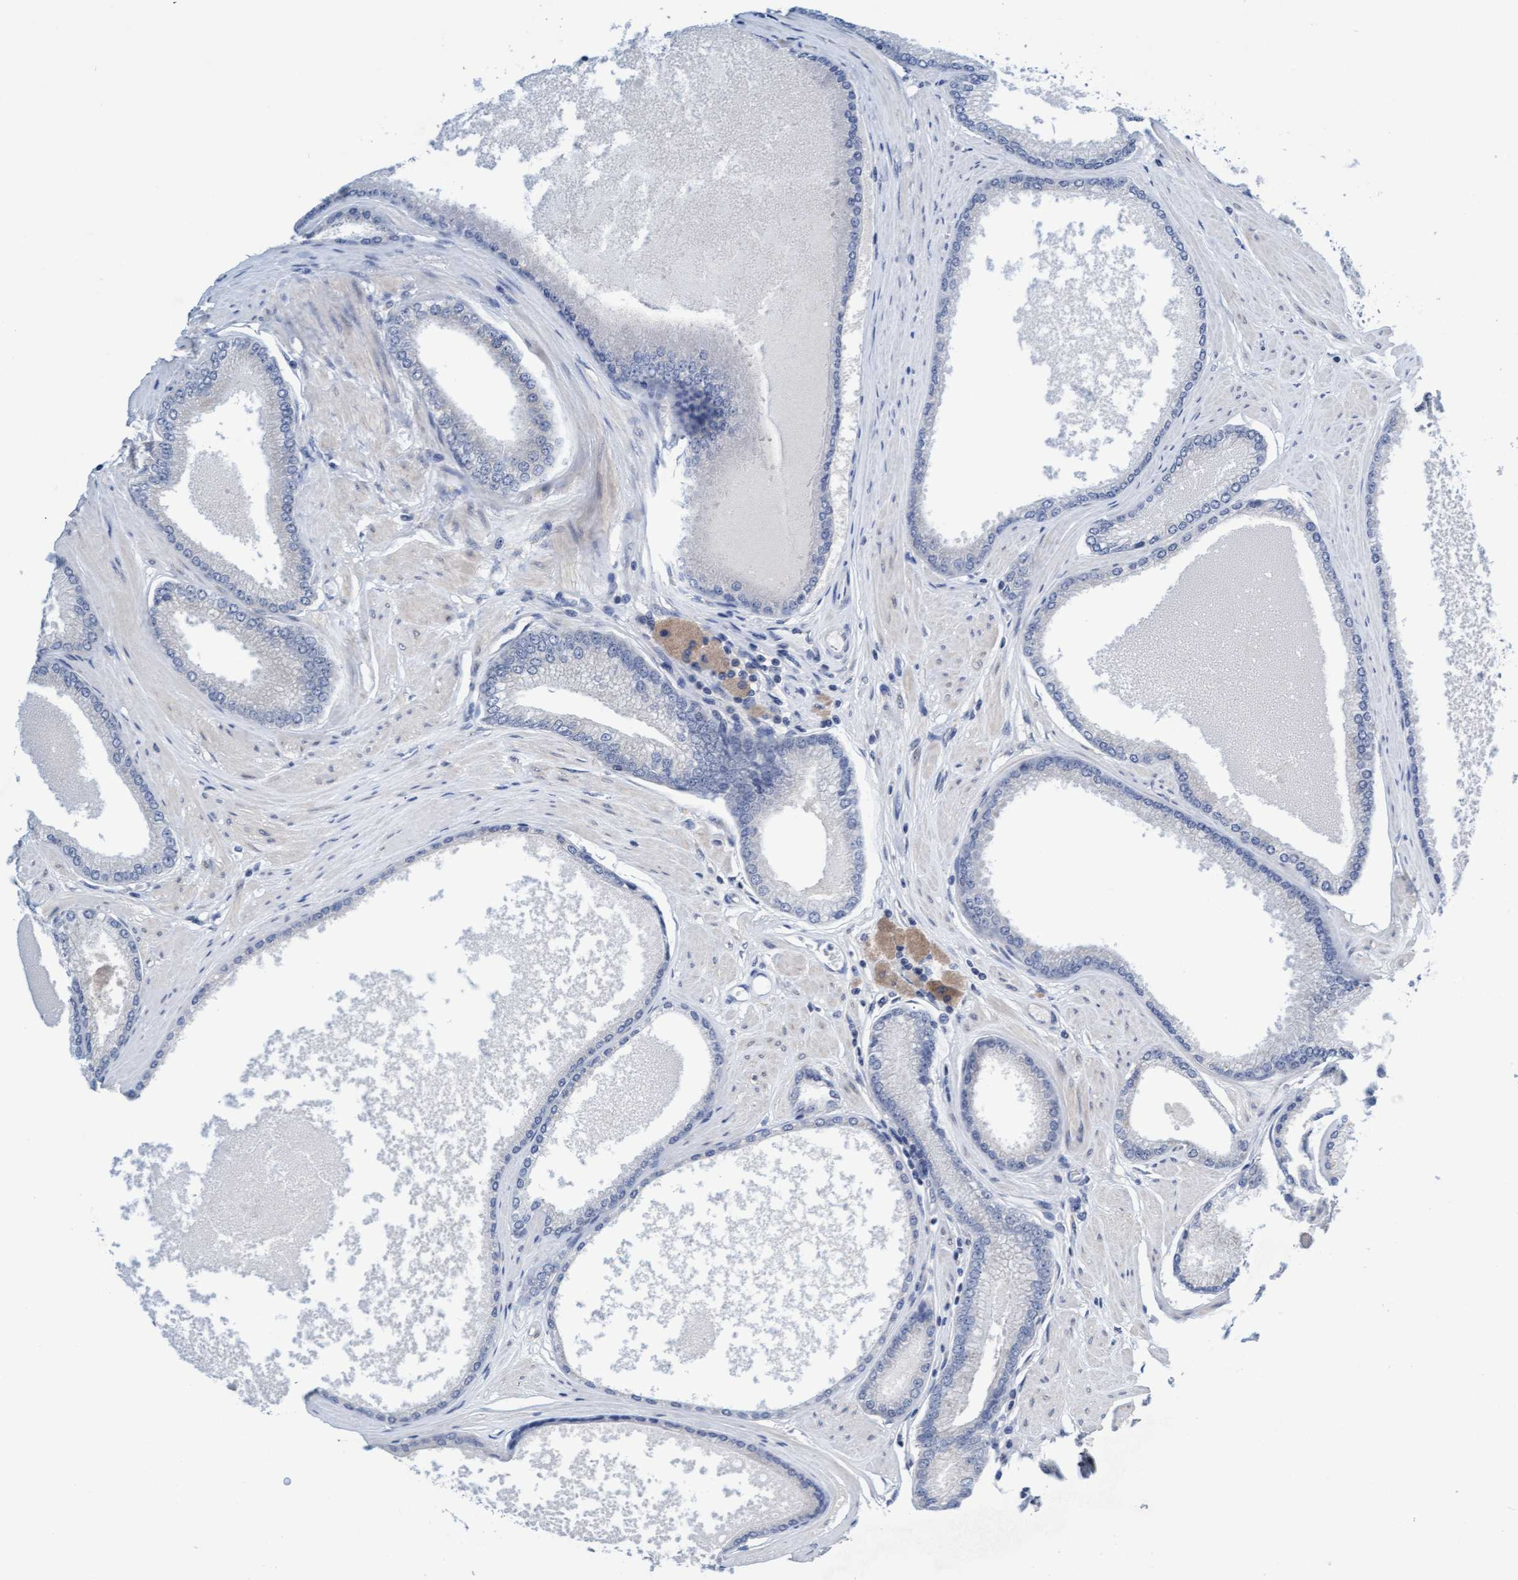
{"staining": {"intensity": "negative", "quantity": "none", "location": "none"}, "tissue": "prostate cancer", "cell_type": "Tumor cells", "image_type": "cancer", "snomed": [{"axis": "morphology", "description": "Adenocarcinoma, High grade"}, {"axis": "topography", "description": "Prostate"}], "caption": "DAB (3,3'-diaminobenzidine) immunohistochemical staining of prostate cancer (high-grade adenocarcinoma) demonstrates no significant positivity in tumor cells.", "gene": "AMZ2", "patient": {"sex": "male", "age": 61}}